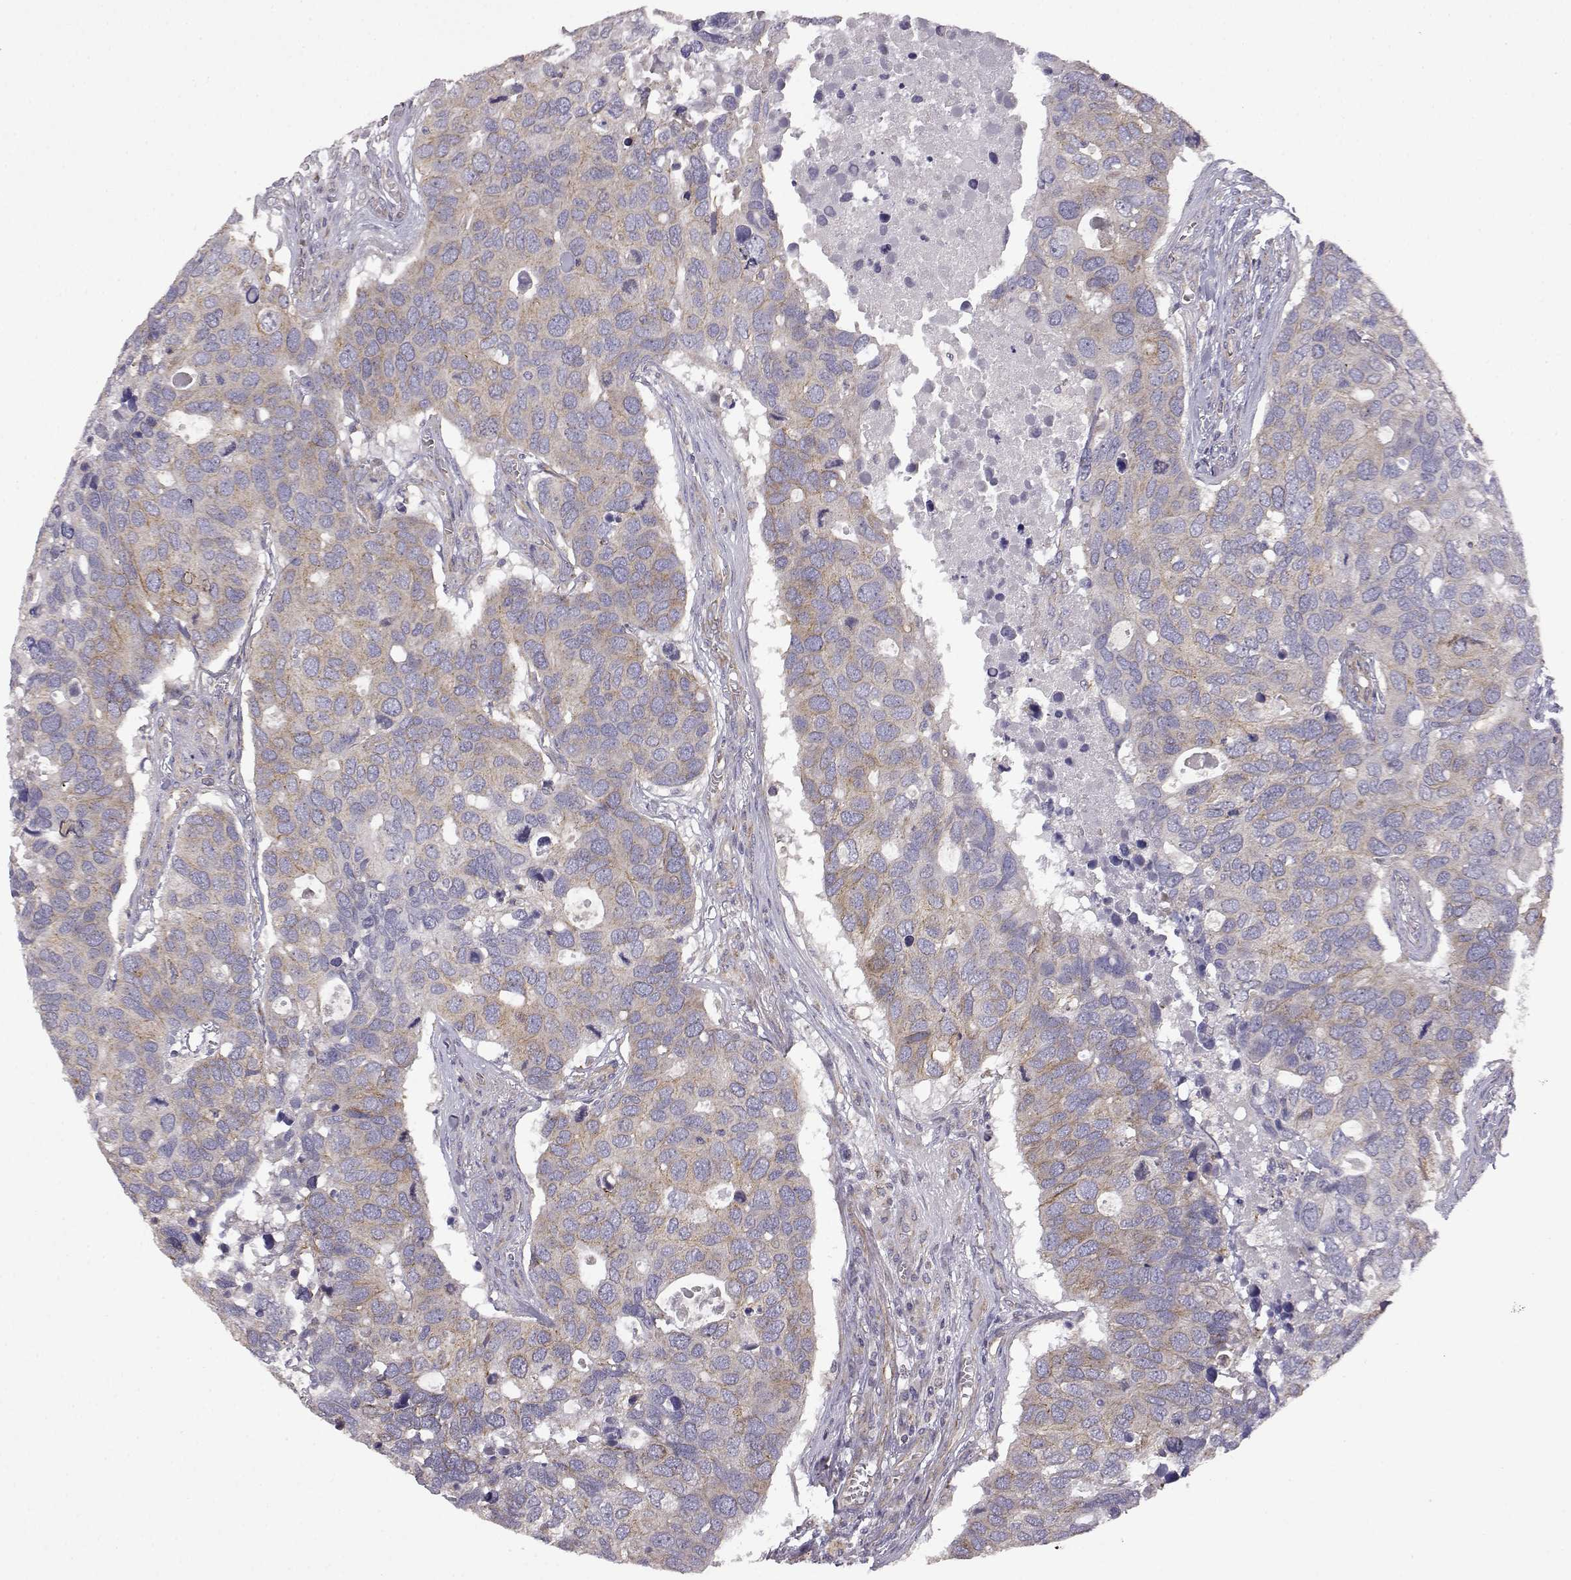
{"staining": {"intensity": "weak", "quantity": "25%-75%", "location": "cytoplasmic/membranous"}, "tissue": "breast cancer", "cell_type": "Tumor cells", "image_type": "cancer", "snomed": [{"axis": "morphology", "description": "Duct carcinoma"}, {"axis": "topography", "description": "Breast"}], "caption": "Approximately 25%-75% of tumor cells in intraductal carcinoma (breast) exhibit weak cytoplasmic/membranous protein staining as visualized by brown immunohistochemical staining.", "gene": "DDC", "patient": {"sex": "female", "age": 83}}